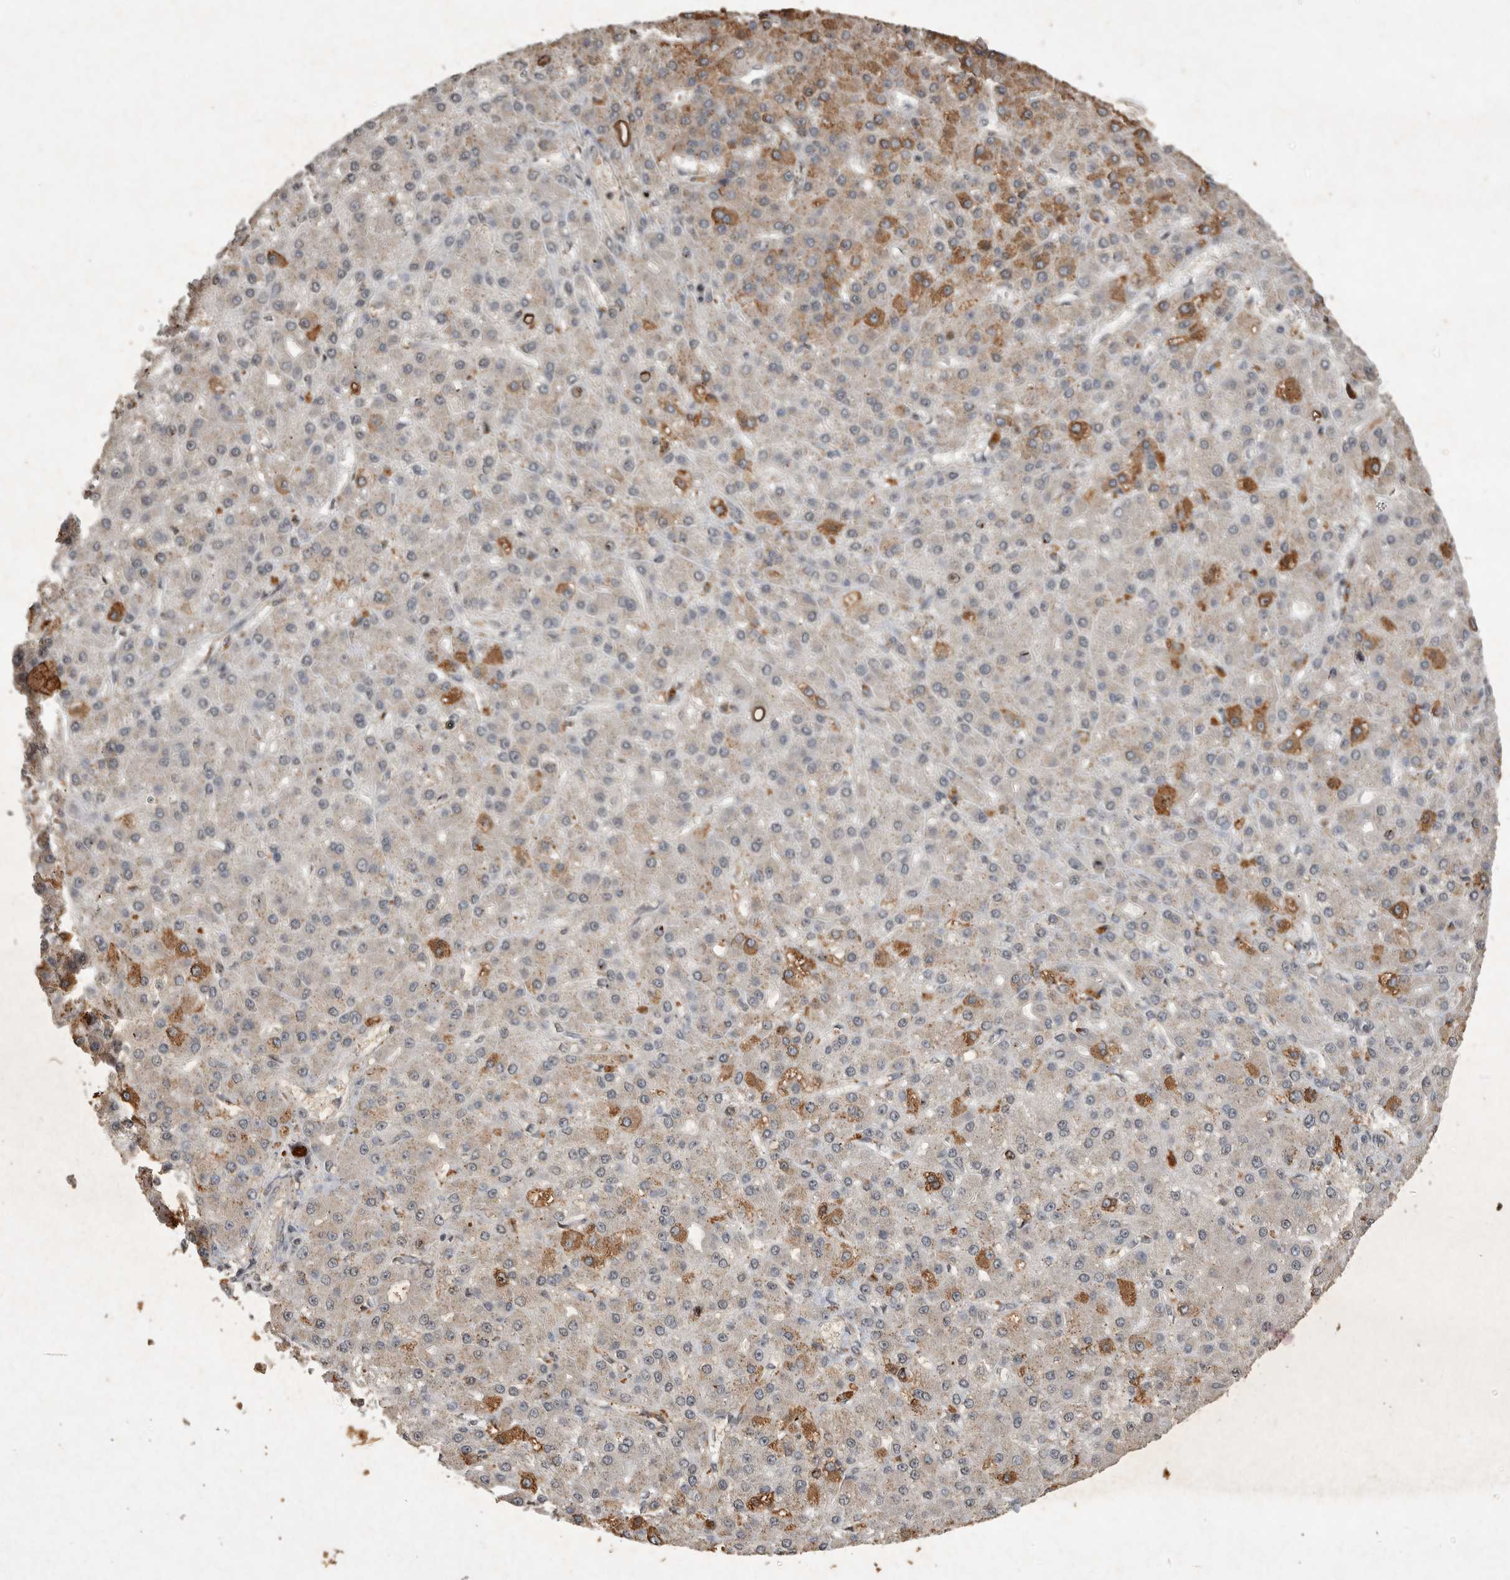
{"staining": {"intensity": "moderate", "quantity": "25%-75%", "location": "cytoplasmic/membranous"}, "tissue": "liver cancer", "cell_type": "Tumor cells", "image_type": "cancer", "snomed": [{"axis": "morphology", "description": "Carcinoma, Hepatocellular, NOS"}, {"axis": "topography", "description": "Liver"}], "caption": "Moderate cytoplasmic/membranous protein positivity is identified in about 25%-75% of tumor cells in hepatocellular carcinoma (liver).", "gene": "HRK", "patient": {"sex": "male", "age": 67}}